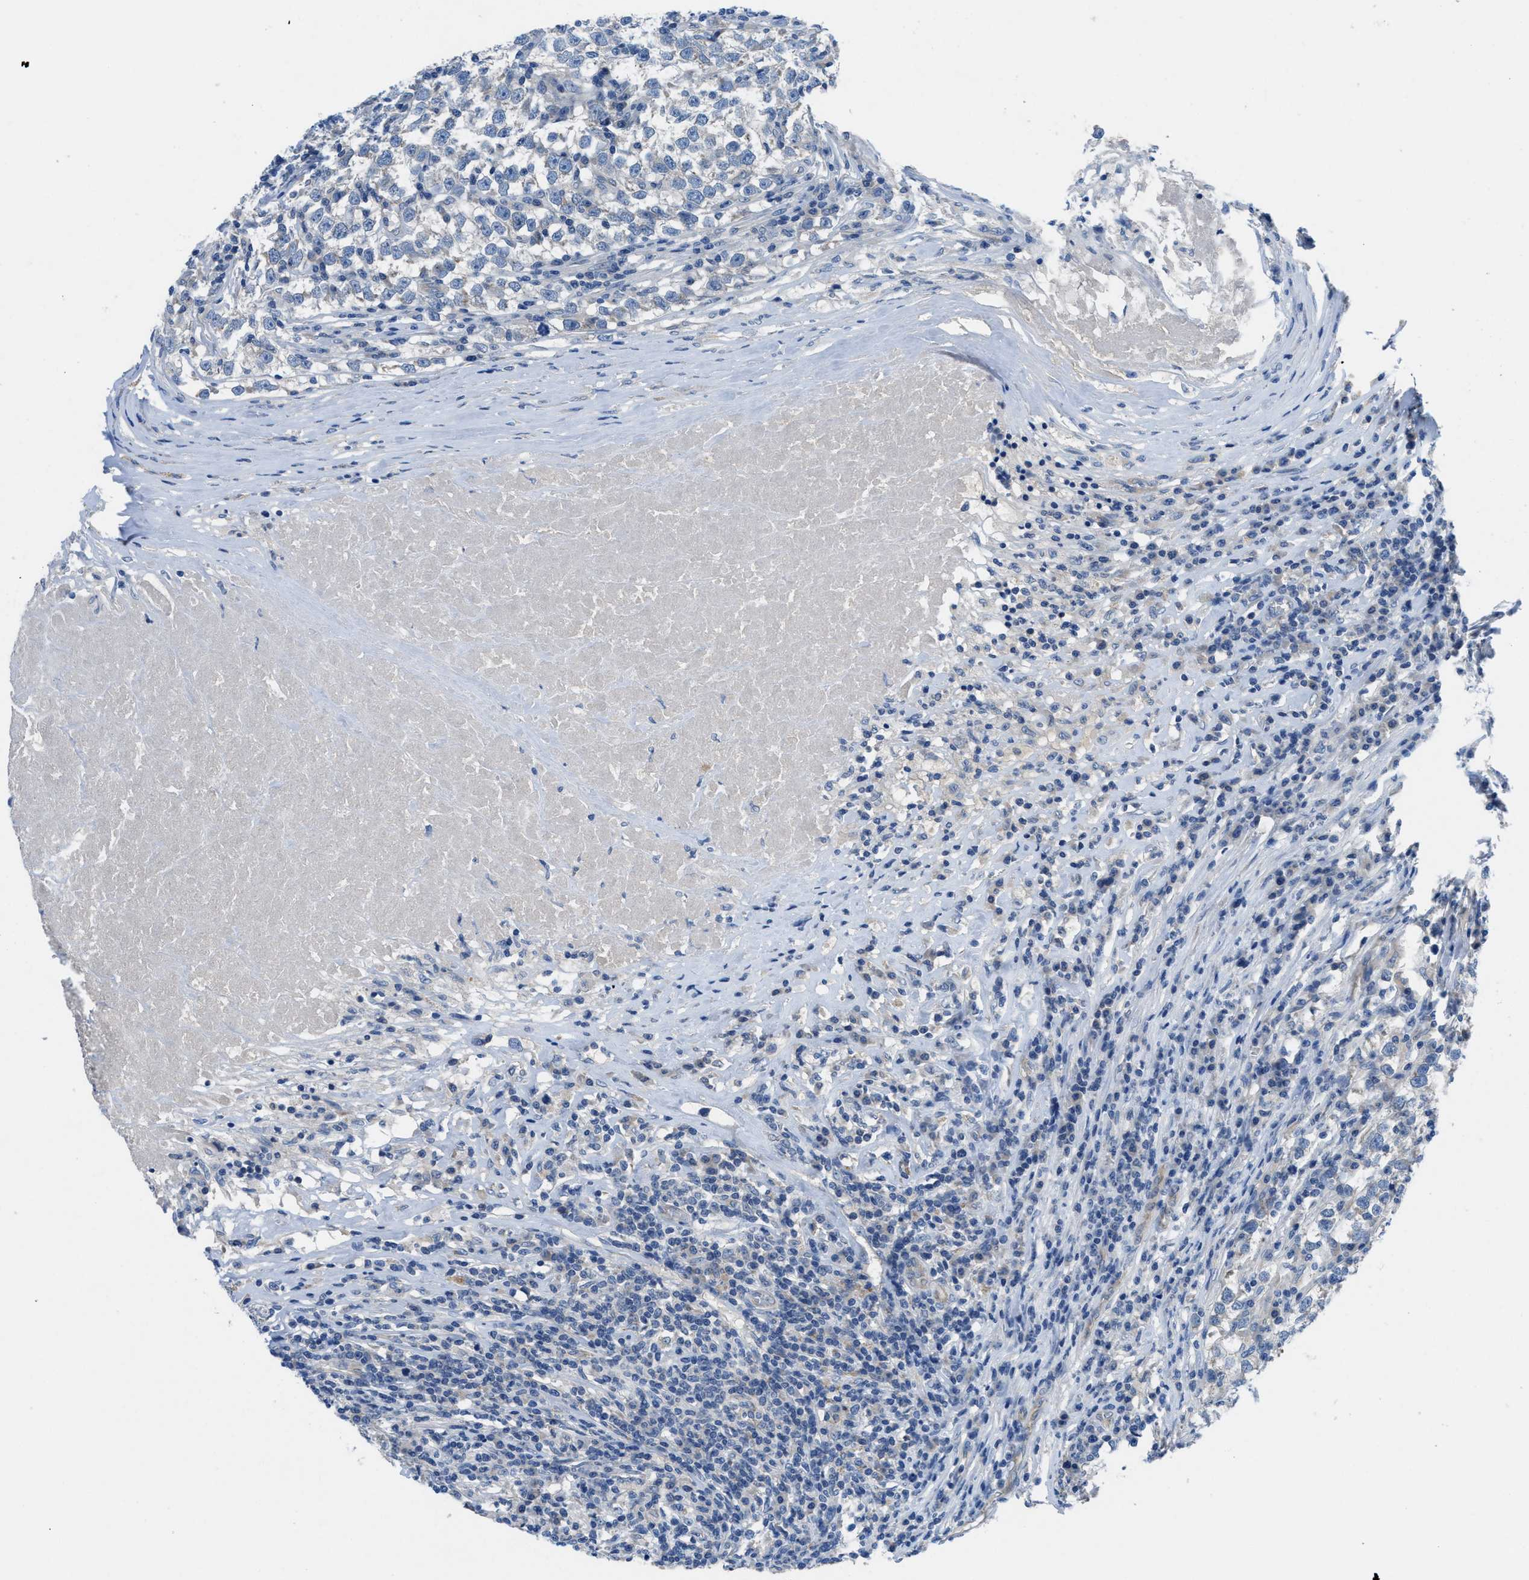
{"staining": {"intensity": "negative", "quantity": "none", "location": "none"}, "tissue": "testis cancer", "cell_type": "Tumor cells", "image_type": "cancer", "snomed": [{"axis": "morphology", "description": "Normal tissue, NOS"}, {"axis": "morphology", "description": "Seminoma, NOS"}, {"axis": "topography", "description": "Testis"}], "caption": "The micrograph shows no significant expression in tumor cells of seminoma (testis). The staining is performed using DAB brown chromogen with nuclei counter-stained in using hematoxylin.", "gene": "PGR", "patient": {"sex": "male", "age": 43}}